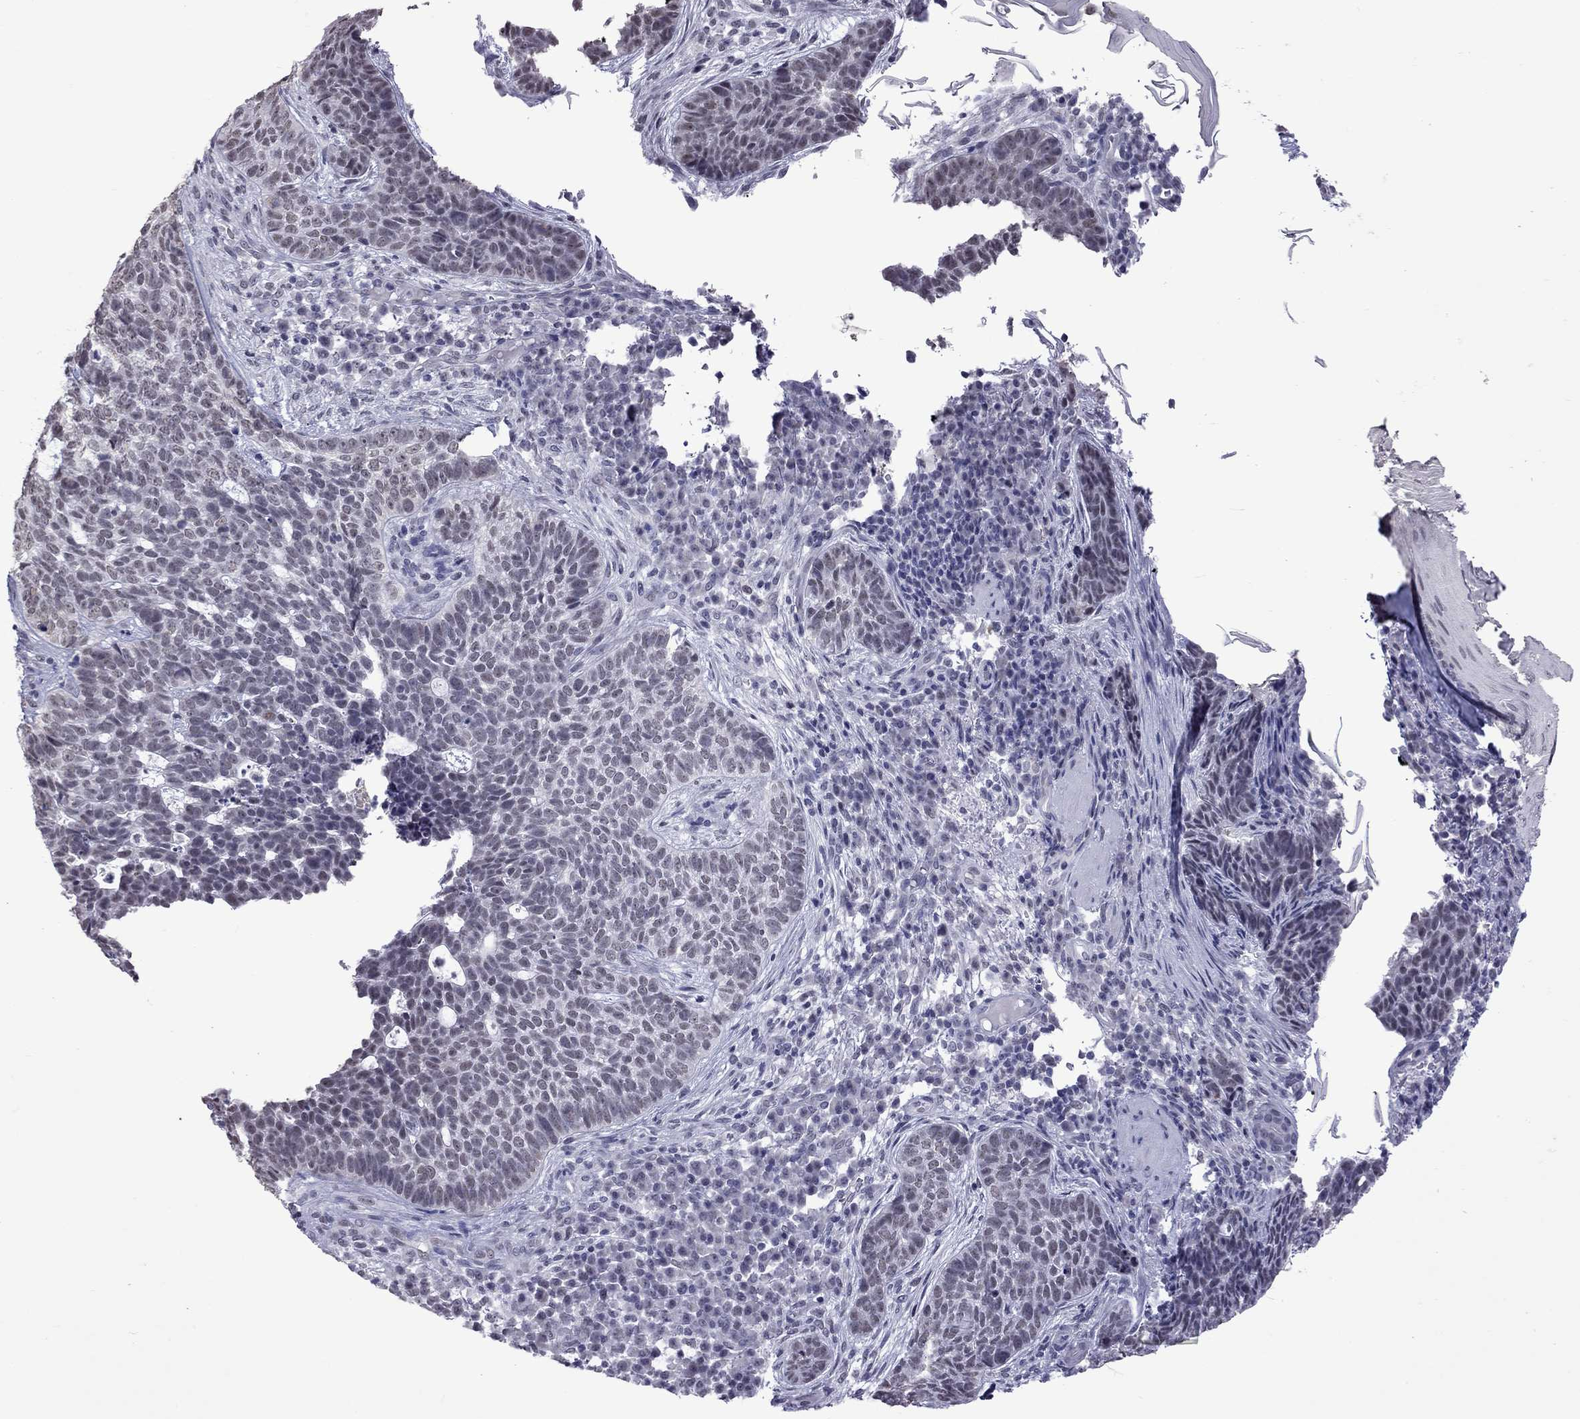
{"staining": {"intensity": "weak", "quantity": "25%-75%", "location": "nuclear"}, "tissue": "skin cancer", "cell_type": "Tumor cells", "image_type": "cancer", "snomed": [{"axis": "morphology", "description": "Basal cell carcinoma"}, {"axis": "topography", "description": "Skin"}], "caption": "The histopathology image displays immunohistochemical staining of basal cell carcinoma (skin). There is weak nuclear expression is present in approximately 25%-75% of tumor cells.", "gene": "PPP1R3A", "patient": {"sex": "female", "age": 69}}